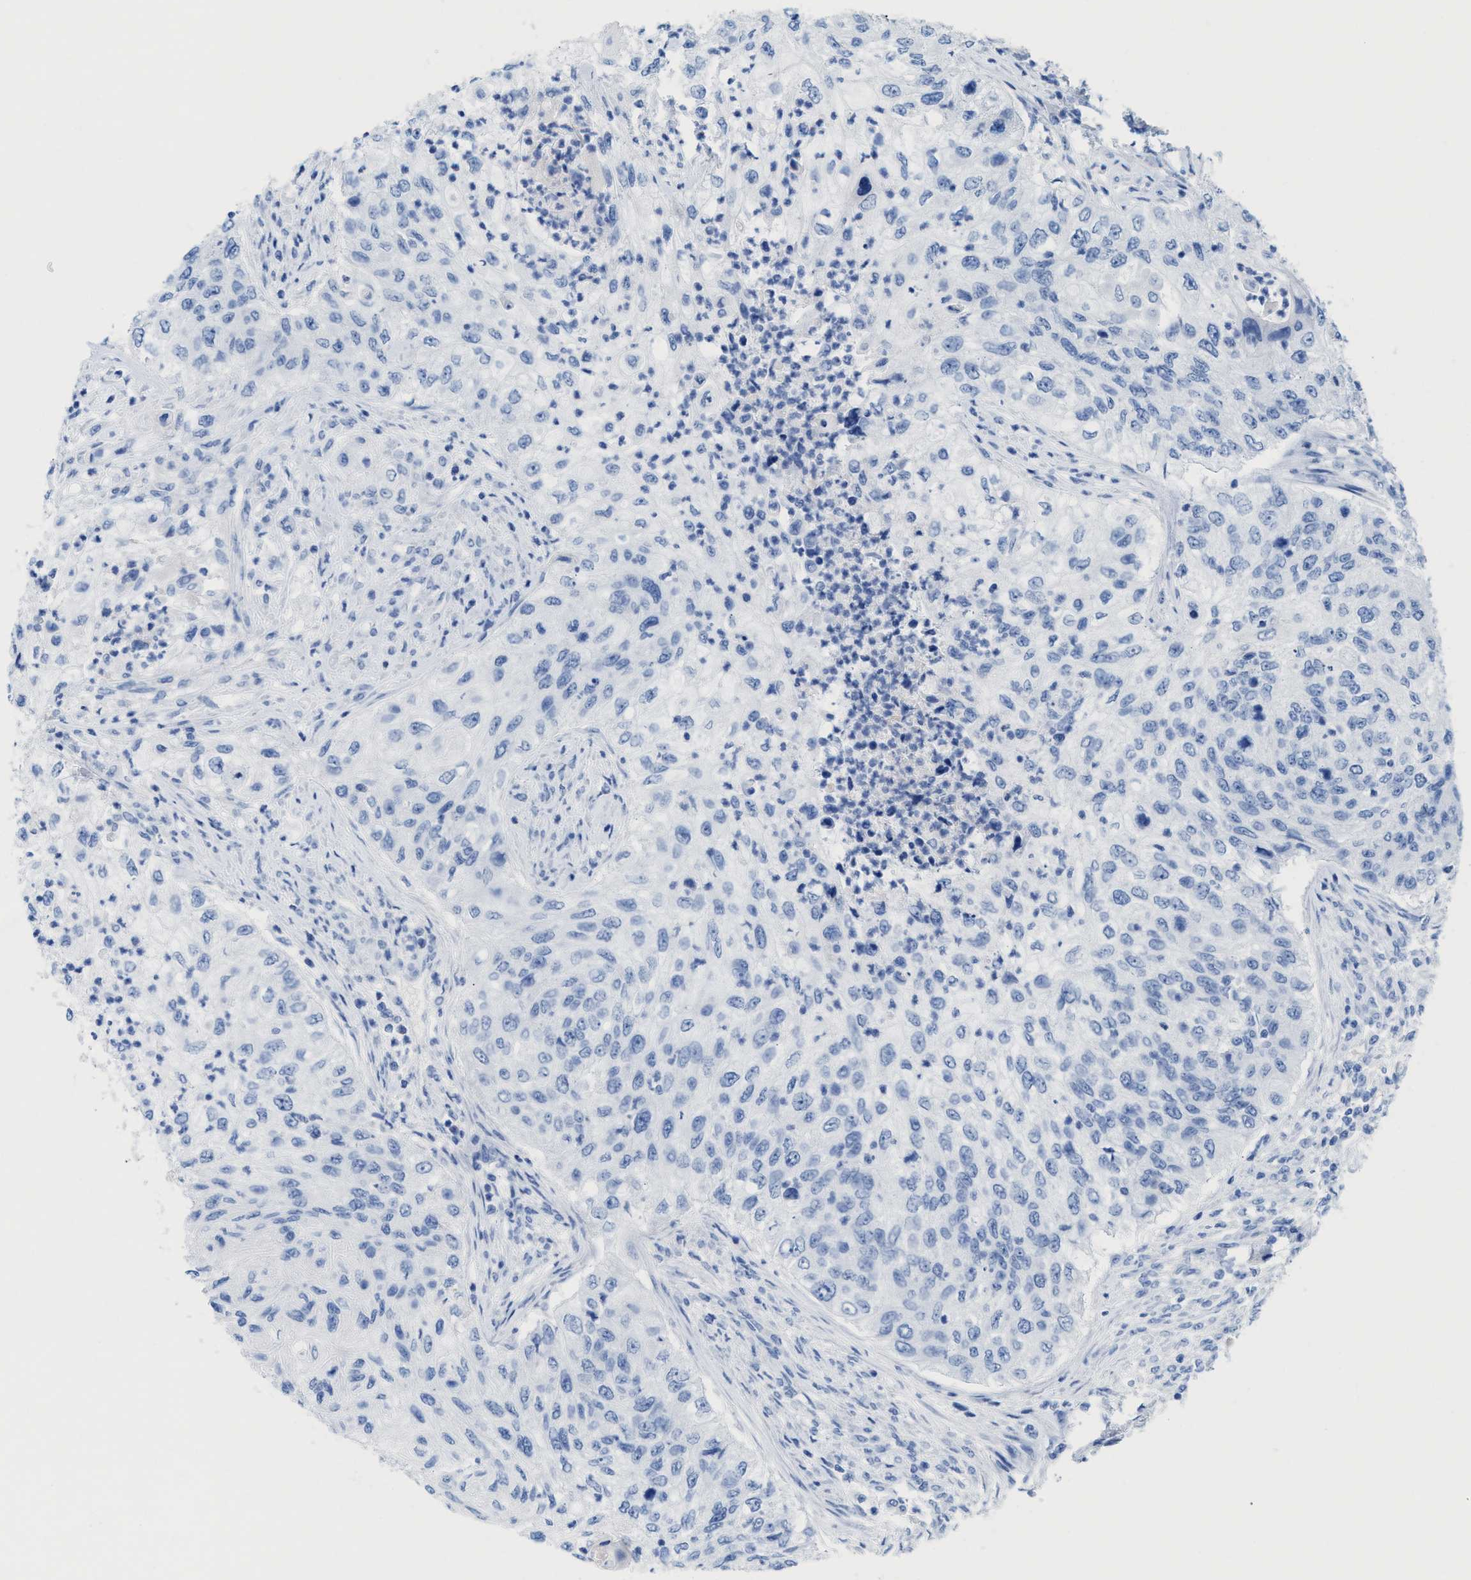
{"staining": {"intensity": "negative", "quantity": "none", "location": "none"}, "tissue": "urothelial cancer", "cell_type": "Tumor cells", "image_type": "cancer", "snomed": [{"axis": "morphology", "description": "Urothelial carcinoma, High grade"}, {"axis": "topography", "description": "Urinary bladder"}], "caption": "A photomicrograph of human urothelial cancer is negative for staining in tumor cells.", "gene": "ANKFN1", "patient": {"sex": "female", "age": 60}}